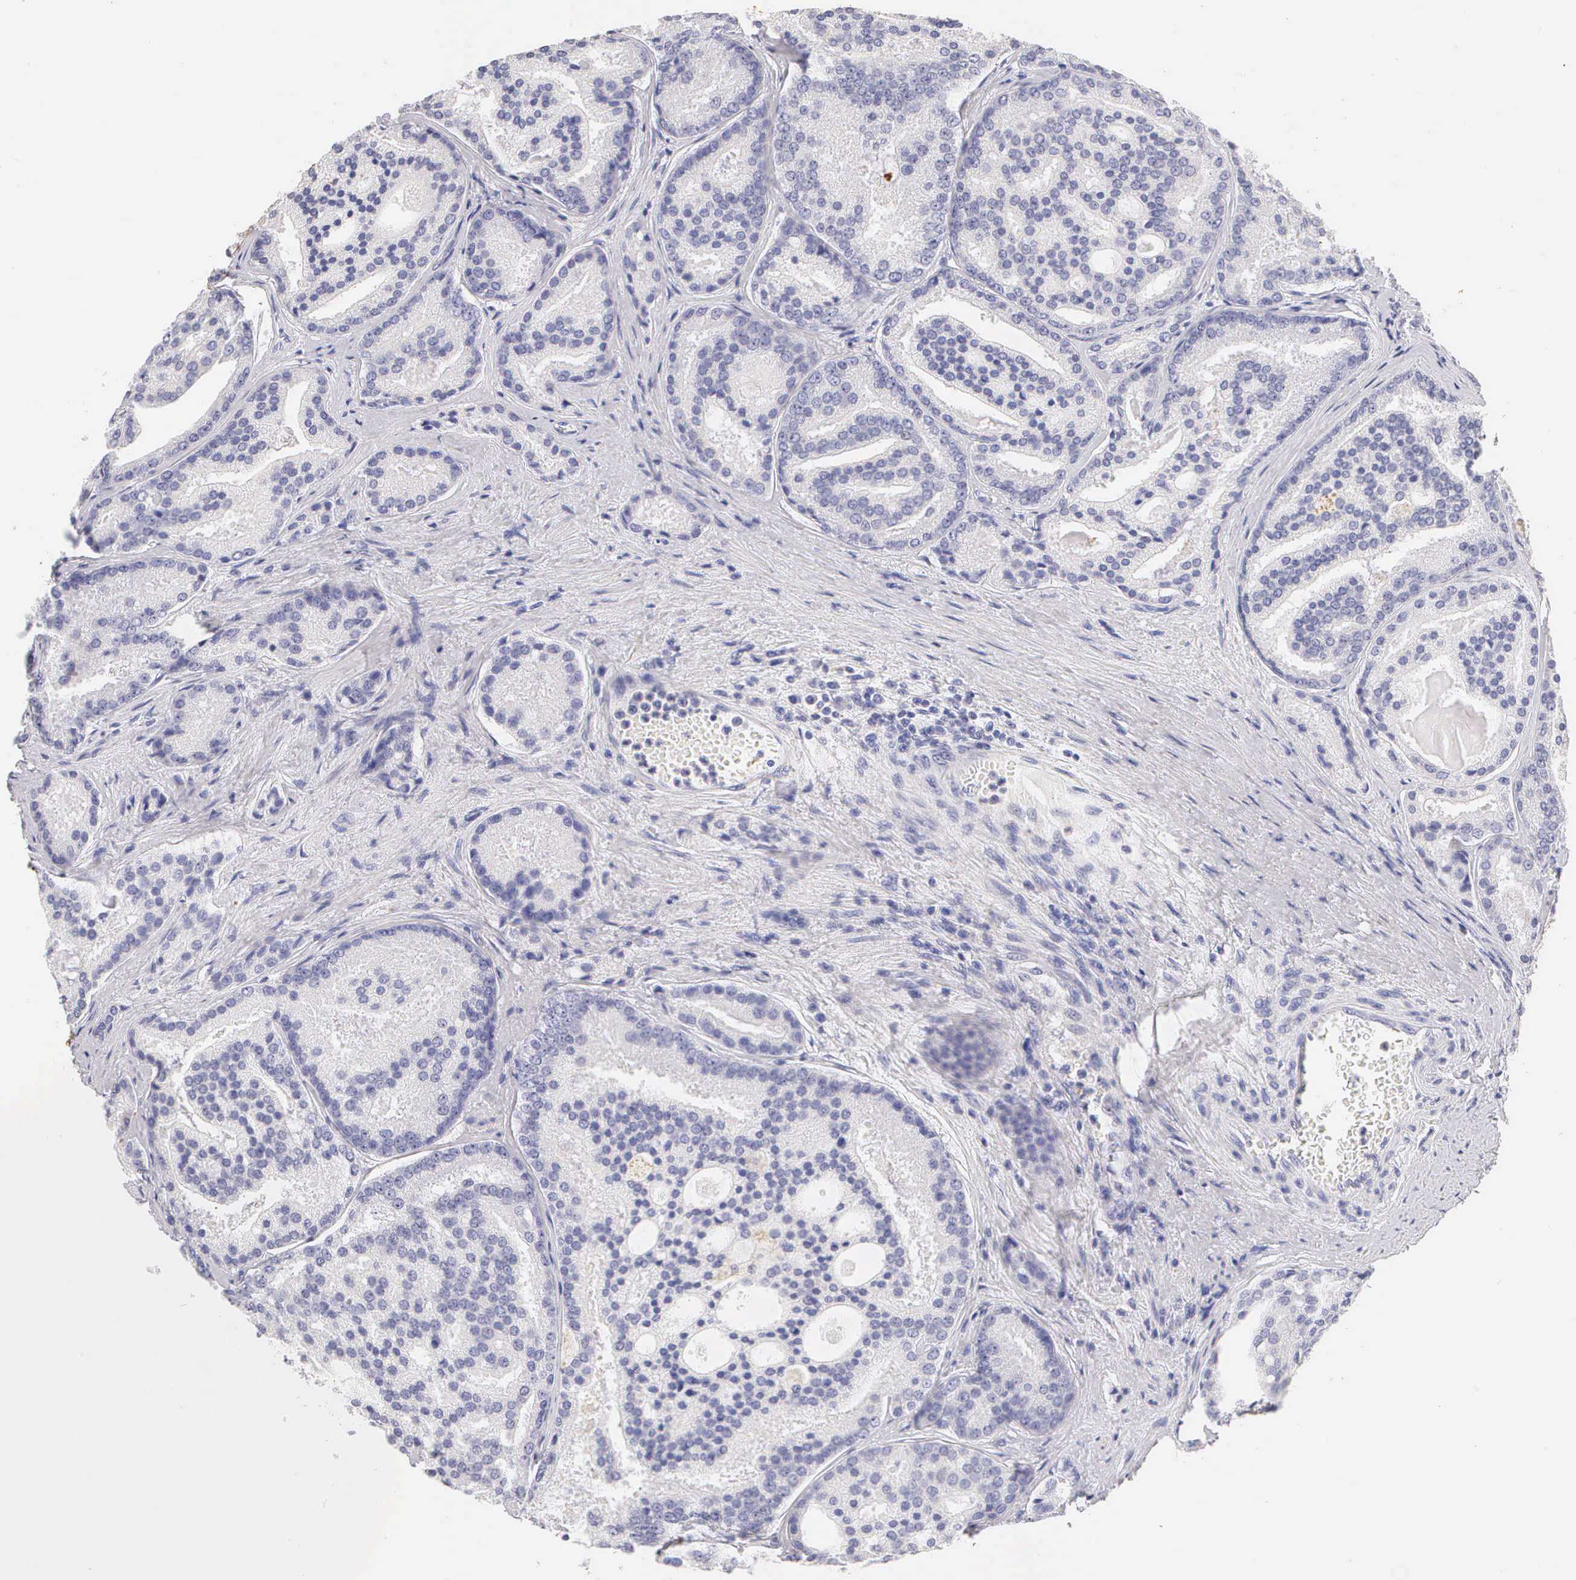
{"staining": {"intensity": "negative", "quantity": "none", "location": "none"}, "tissue": "prostate cancer", "cell_type": "Tumor cells", "image_type": "cancer", "snomed": [{"axis": "morphology", "description": "Adenocarcinoma, High grade"}, {"axis": "topography", "description": "Prostate"}], "caption": "The histopathology image displays no significant expression in tumor cells of prostate cancer.", "gene": "KRT17", "patient": {"sex": "male", "age": 64}}